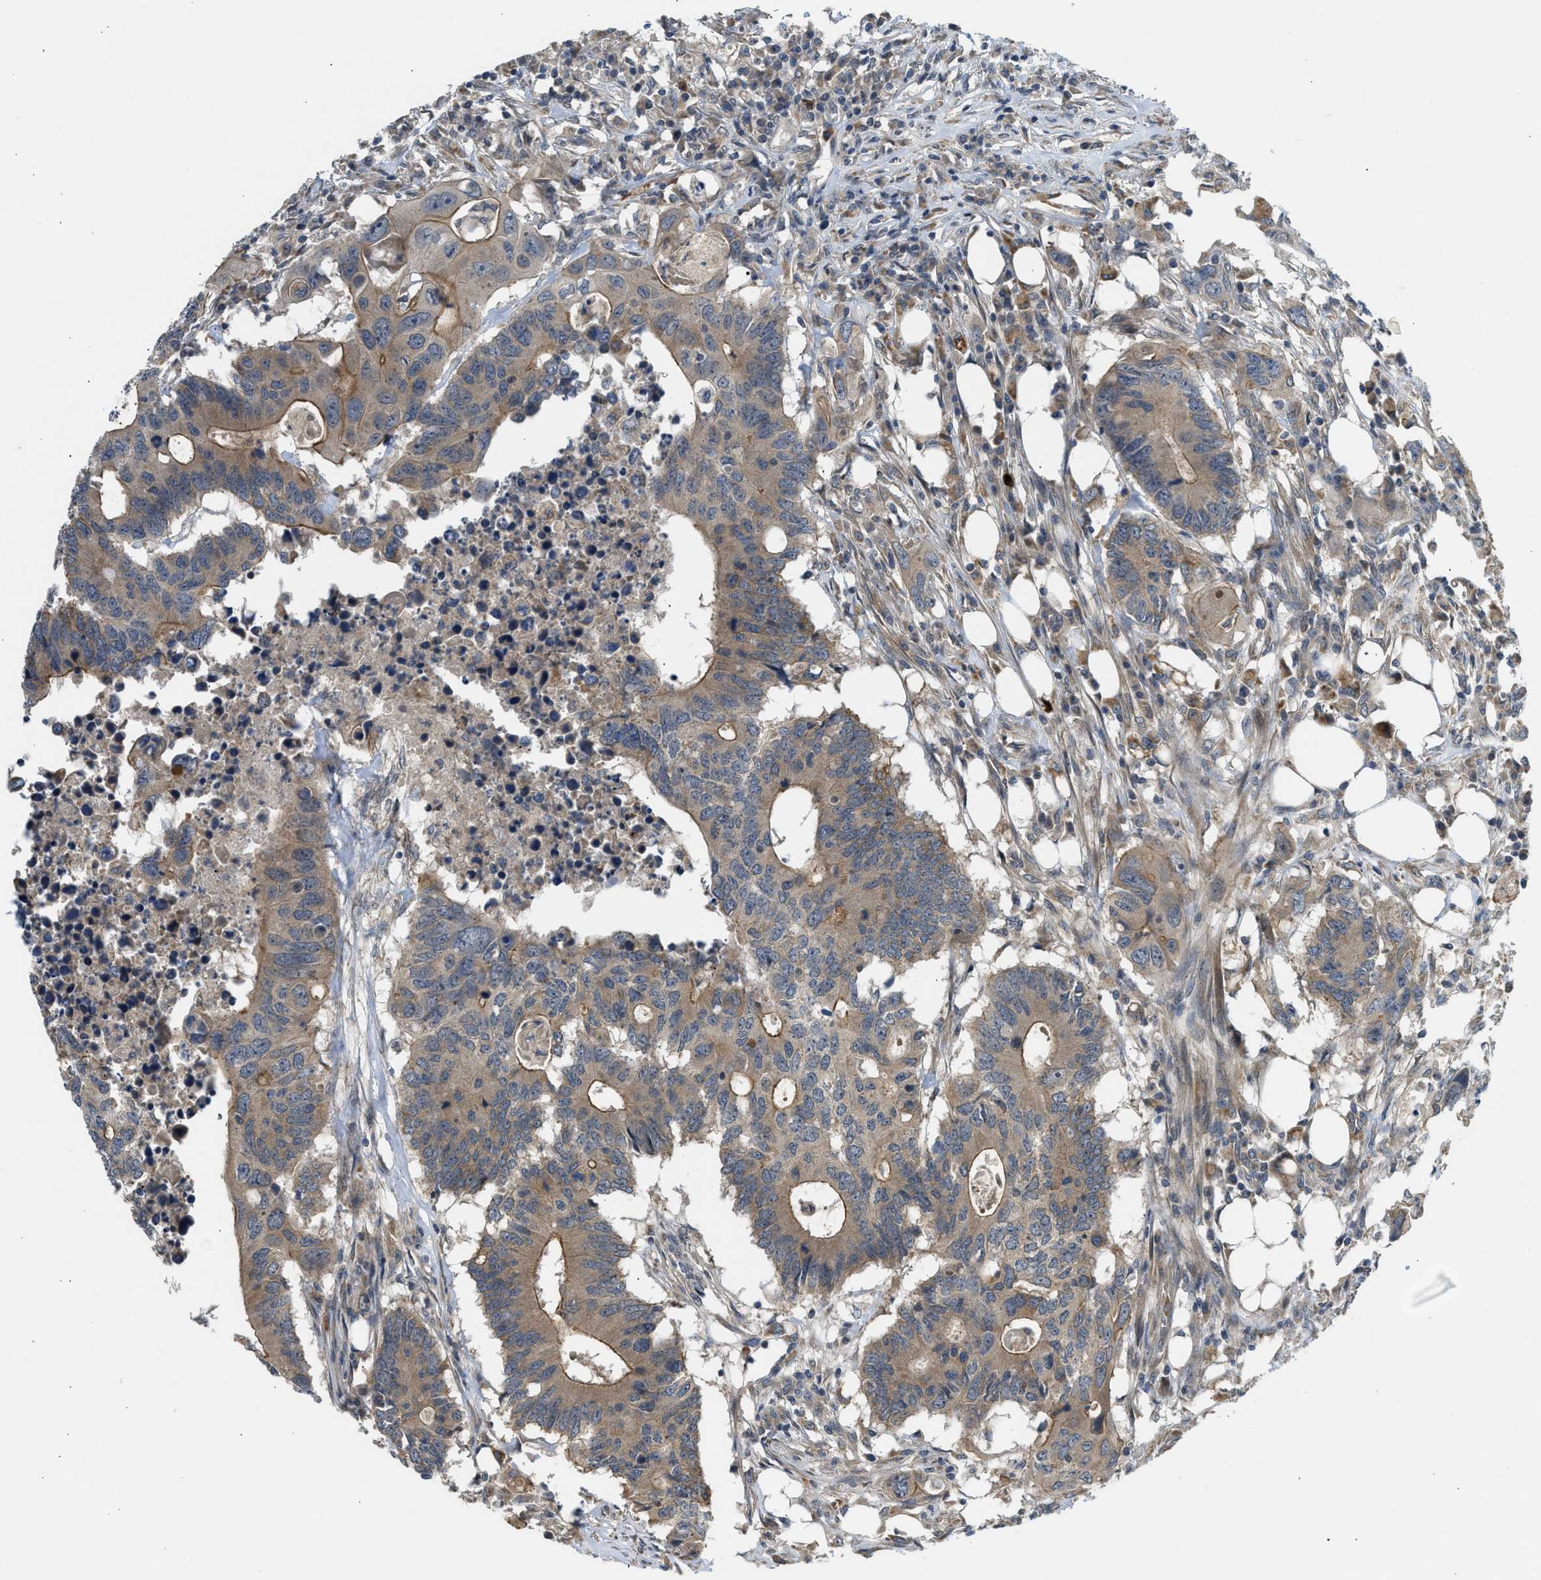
{"staining": {"intensity": "moderate", "quantity": "25%-75%", "location": "cytoplasmic/membranous"}, "tissue": "colorectal cancer", "cell_type": "Tumor cells", "image_type": "cancer", "snomed": [{"axis": "morphology", "description": "Adenocarcinoma, NOS"}, {"axis": "topography", "description": "Colon"}], "caption": "Immunohistochemical staining of colorectal cancer demonstrates medium levels of moderate cytoplasmic/membranous expression in approximately 25%-75% of tumor cells.", "gene": "ADCY8", "patient": {"sex": "male", "age": 71}}